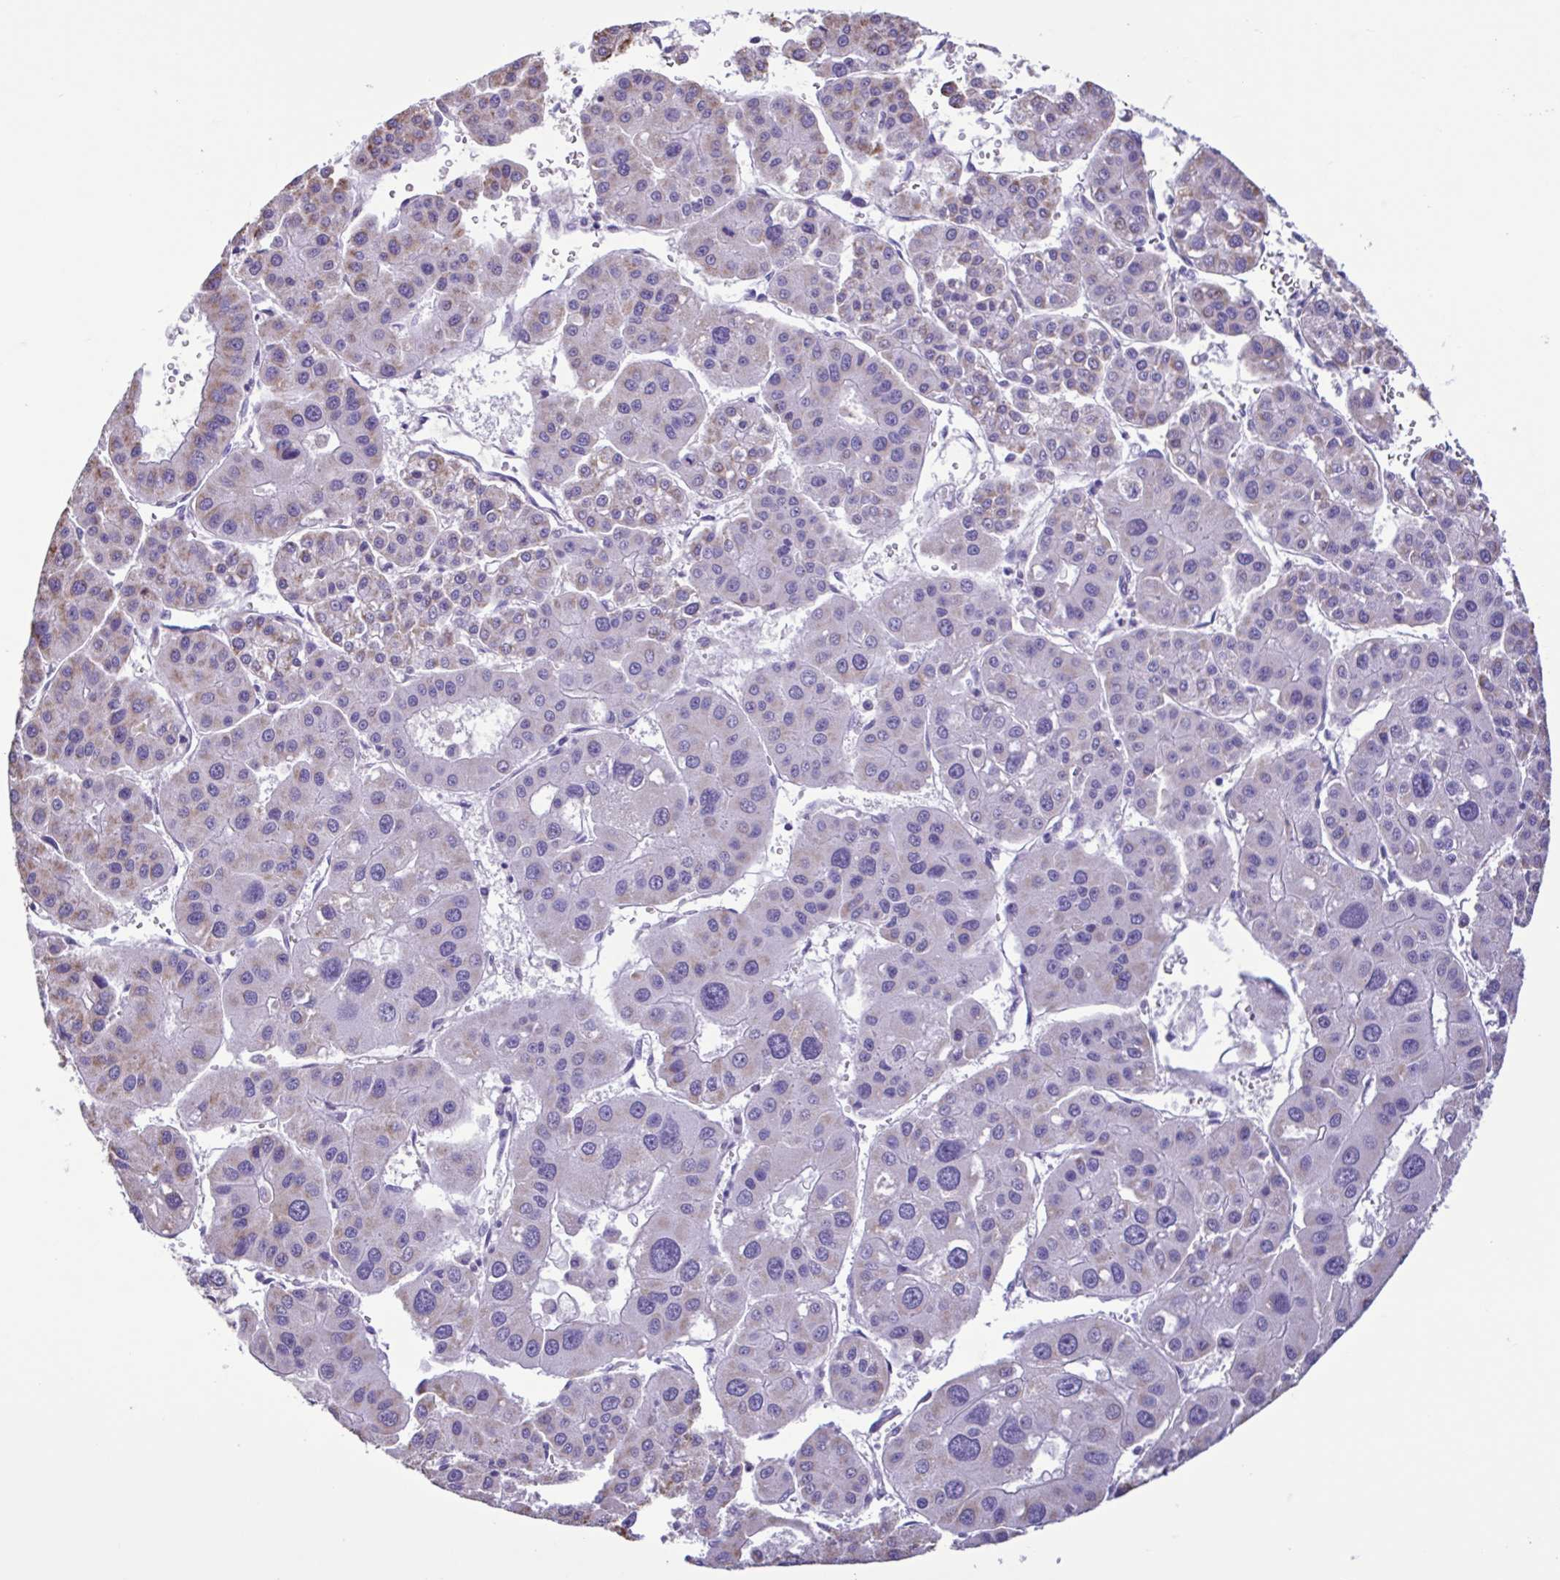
{"staining": {"intensity": "moderate", "quantity": "<25%", "location": "cytoplasmic/membranous"}, "tissue": "liver cancer", "cell_type": "Tumor cells", "image_type": "cancer", "snomed": [{"axis": "morphology", "description": "Carcinoma, Hepatocellular, NOS"}, {"axis": "topography", "description": "Liver"}], "caption": "Liver cancer was stained to show a protein in brown. There is low levels of moderate cytoplasmic/membranous expression in approximately <25% of tumor cells. Using DAB (3,3'-diaminobenzidine) (brown) and hematoxylin (blue) stains, captured at high magnification using brightfield microscopy.", "gene": "CBY2", "patient": {"sex": "male", "age": 73}}